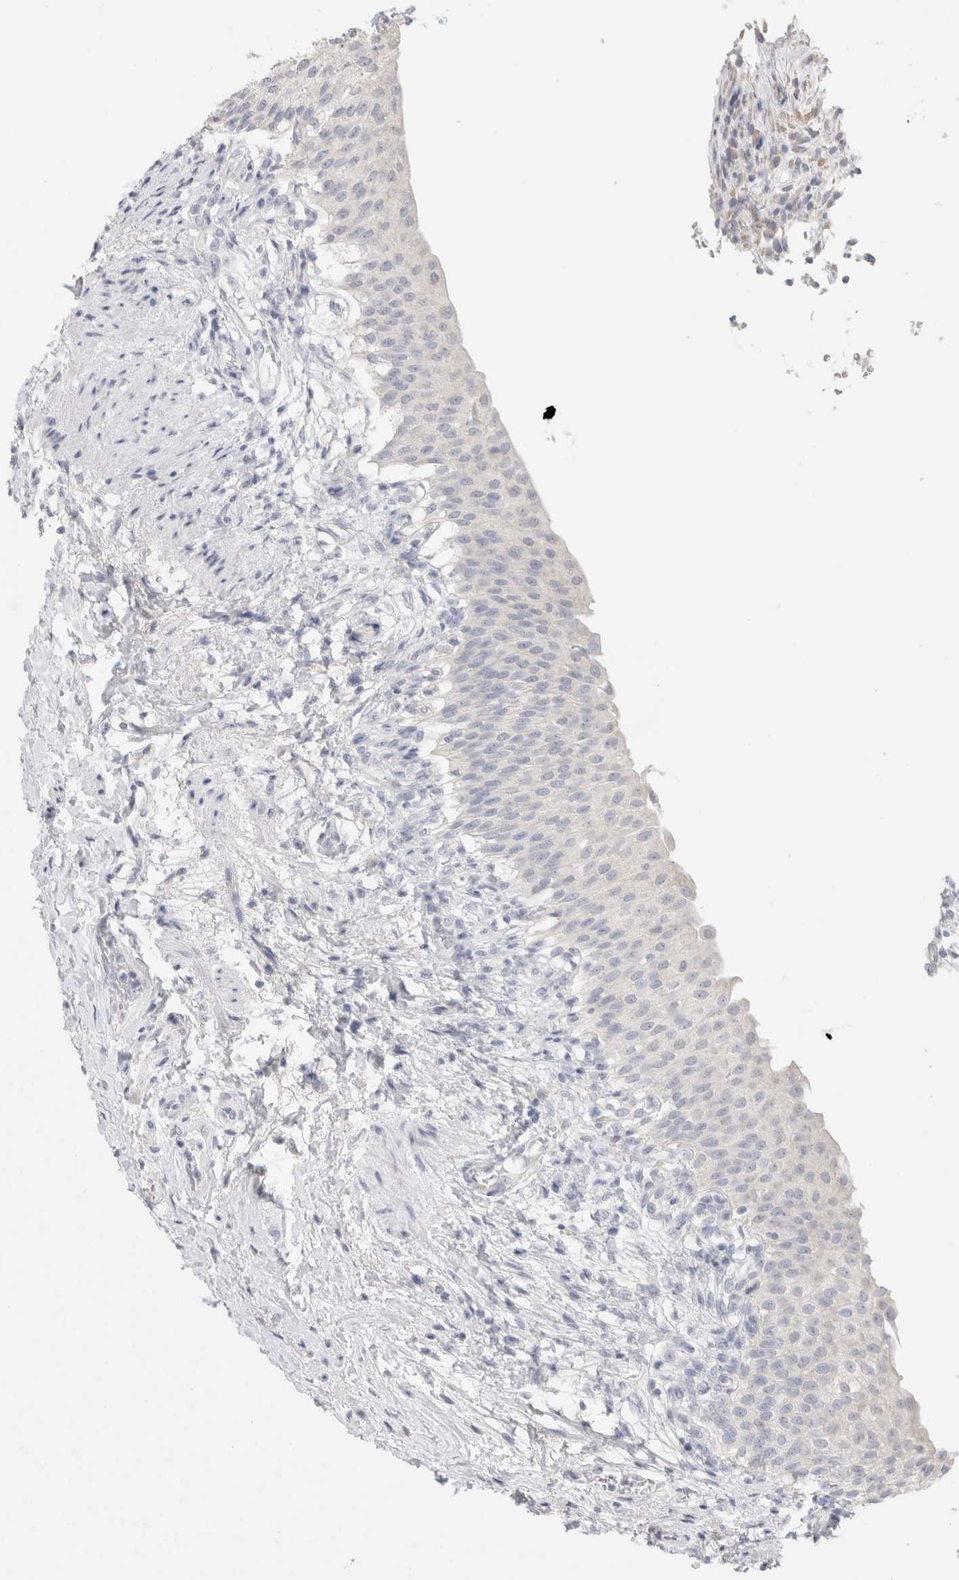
{"staining": {"intensity": "negative", "quantity": "none", "location": "none"}, "tissue": "urinary bladder", "cell_type": "Urothelial cells", "image_type": "normal", "snomed": [{"axis": "morphology", "description": "Normal tissue, NOS"}, {"axis": "topography", "description": "Urinary bladder"}], "caption": "There is no significant staining in urothelial cells of urinary bladder. (Brightfield microscopy of DAB (3,3'-diaminobenzidine) immunohistochemistry (IHC) at high magnification).", "gene": "NEFM", "patient": {"sex": "female", "age": 60}}